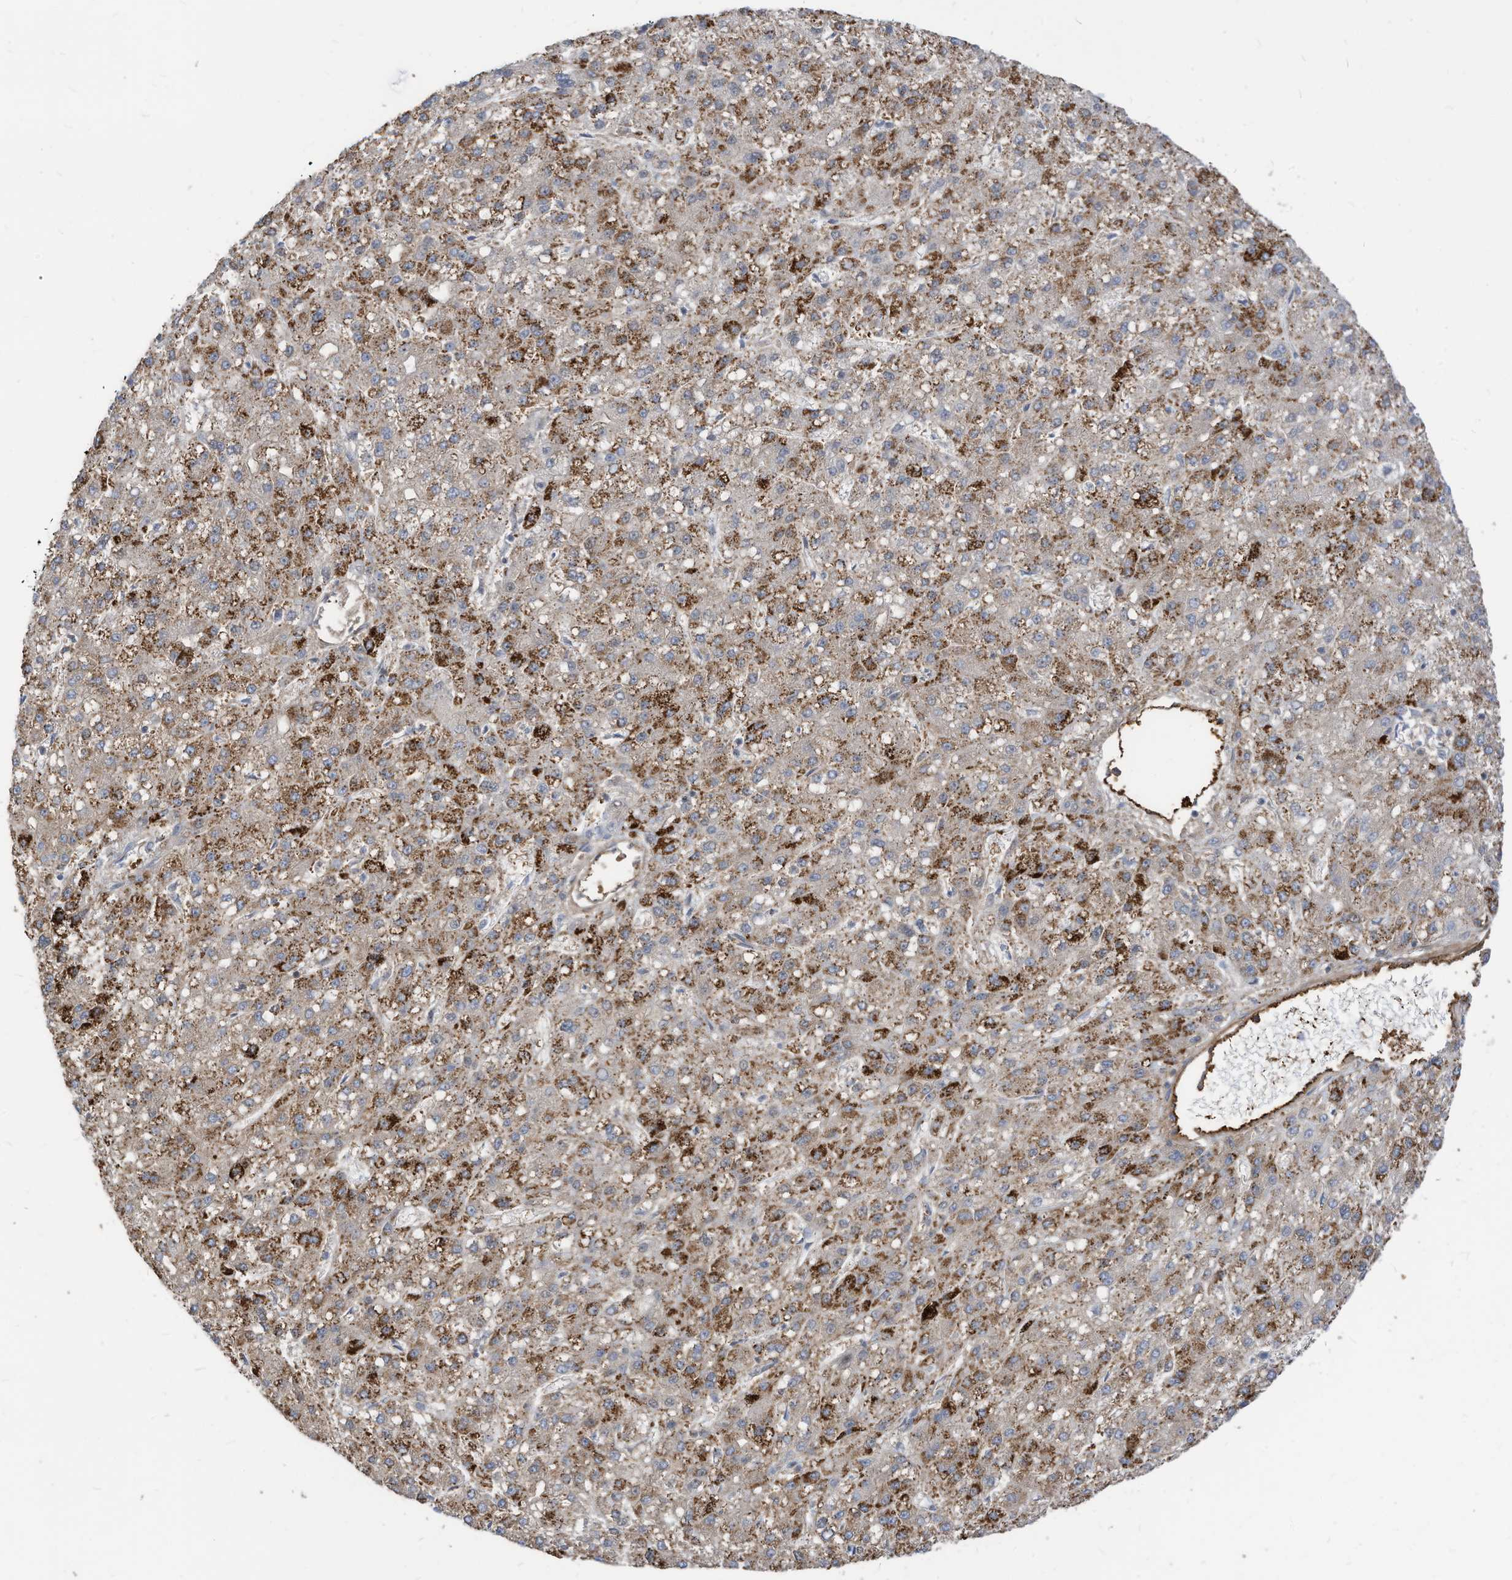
{"staining": {"intensity": "strong", "quantity": ">75%", "location": "cytoplasmic/membranous"}, "tissue": "liver cancer", "cell_type": "Tumor cells", "image_type": "cancer", "snomed": [{"axis": "morphology", "description": "Carcinoma, Hepatocellular, NOS"}, {"axis": "topography", "description": "Liver"}], "caption": "IHC image of liver hepatocellular carcinoma stained for a protein (brown), which exhibits high levels of strong cytoplasmic/membranous expression in approximately >75% of tumor cells.", "gene": "GPATCH3", "patient": {"sex": "male", "age": 67}}